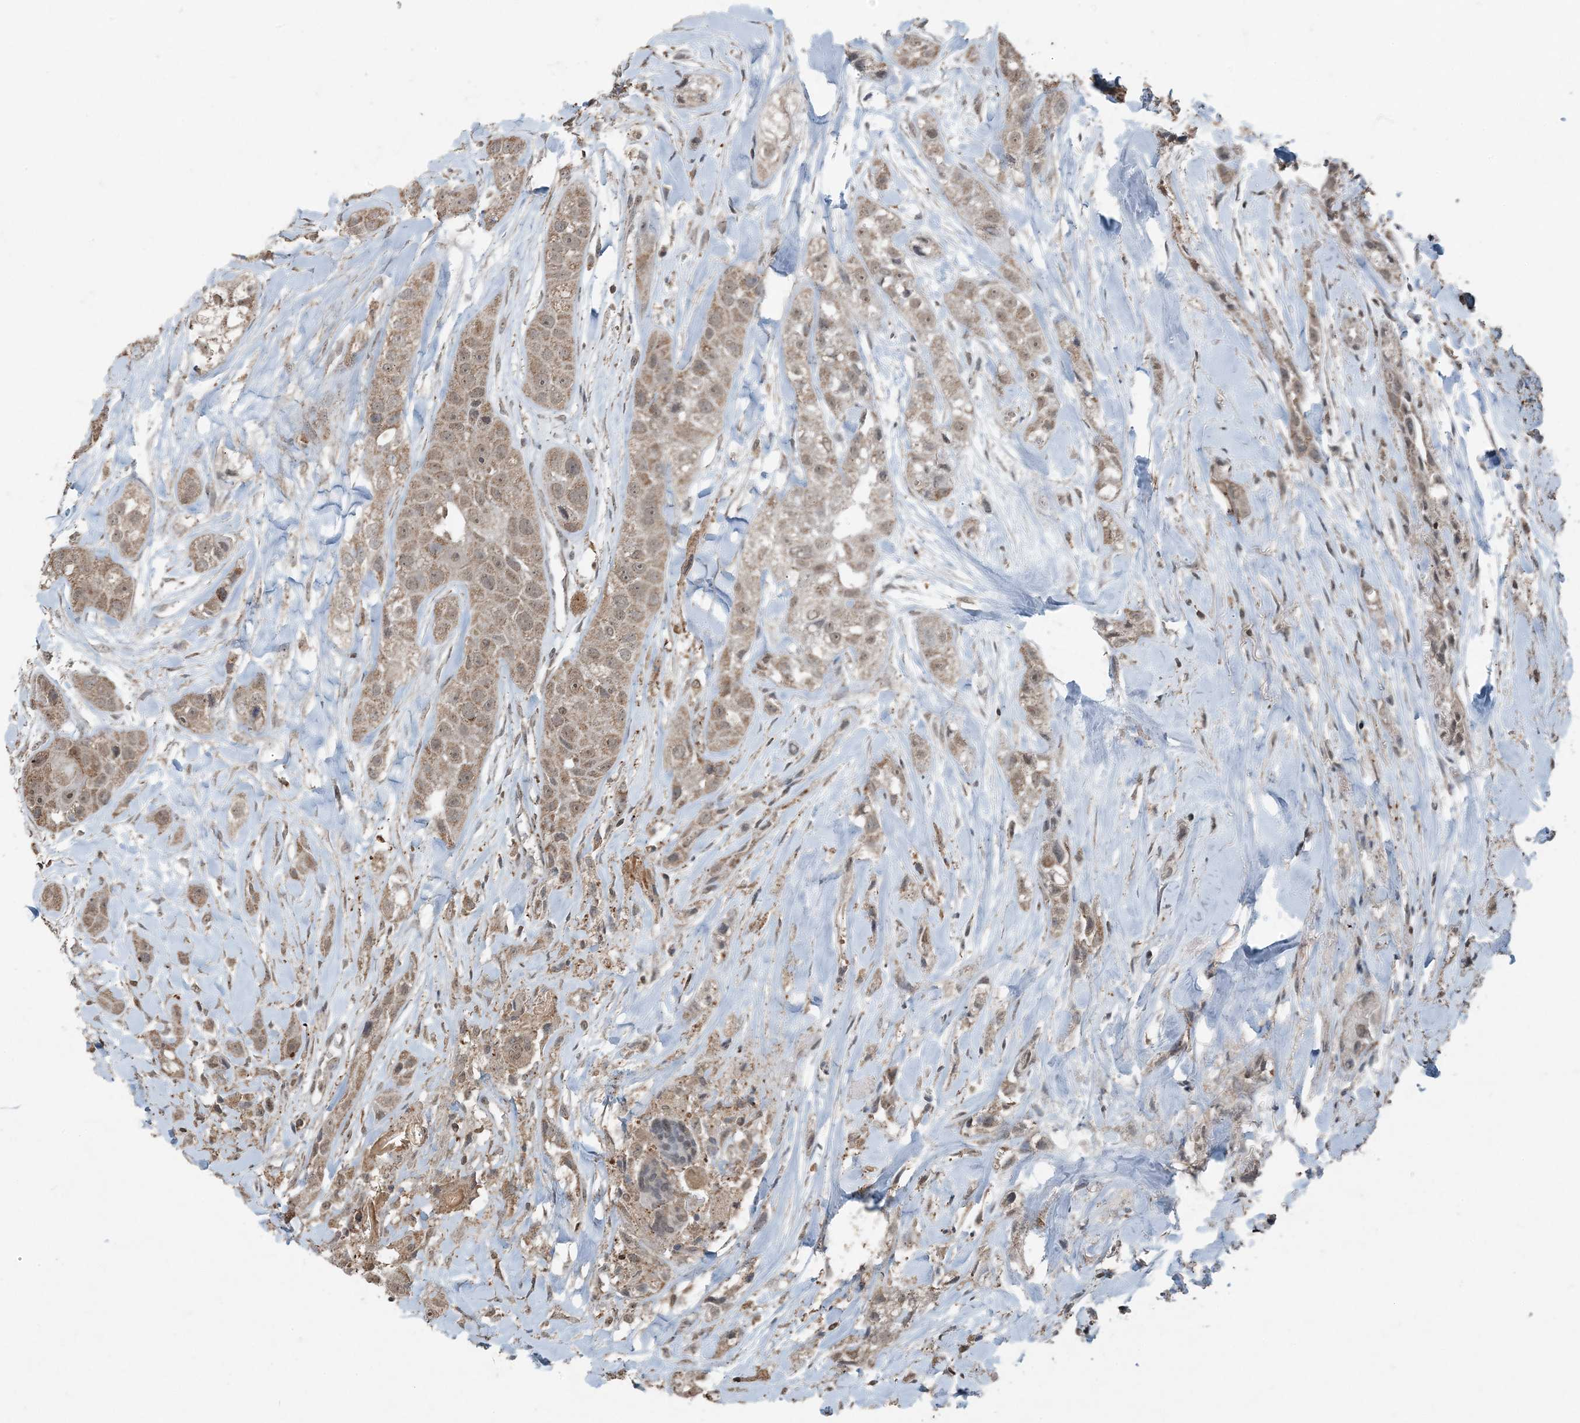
{"staining": {"intensity": "moderate", "quantity": ">75%", "location": "cytoplasmic/membranous,nuclear"}, "tissue": "head and neck cancer", "cell_type": "Tumor cells", "image_type": "cancer", "snomed": [{"axis": "morphology", "description": "Normal tissue, NOS"}, {"axis": "morphology", "description": "Squamous cell carcinoma, NOS"}, {"axis": "topography", "description": "Skeletal muscle"}, {"axis": "topography", "description": "Head-Neck"}], "caption": "A histopathology image of head and neck squamous cell carcinoma stained for a protein shows moderate cytoplasmic/membranous and nuclear brown staining in tumor cells.", "gene": "GNL1", "patient": {"sex": "male", "age": 51}}